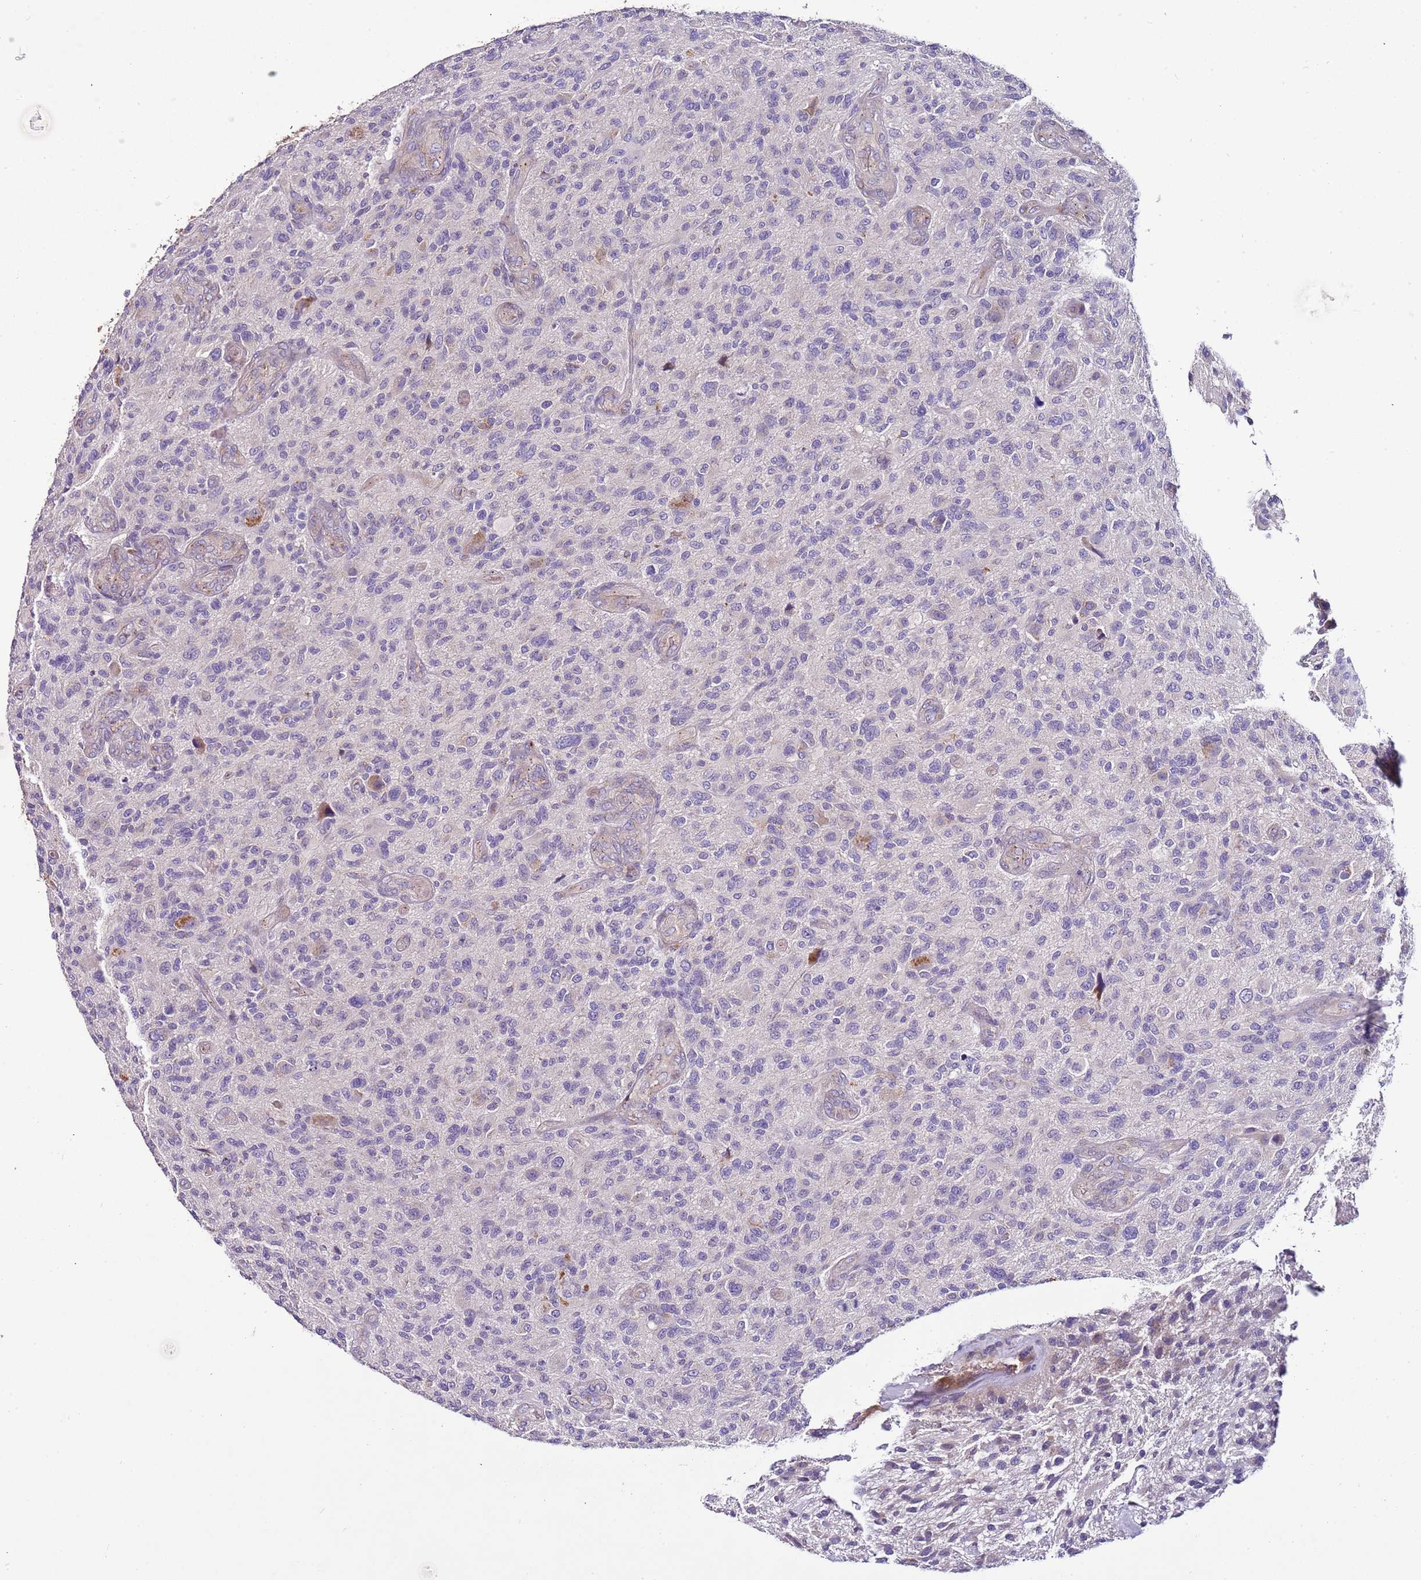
{"staining": {"intensity": "negative", "quantity": "none", "location": "none"}, "tissue": "glioma", "cell_type": "Tumor cells", "image_type": "cancer", "snomed": [{"axis": "morphology", "description": "Glioma, malignant, High grade"}, {"axis": "topography", "description": "Brain"}], "caption": "DAB immunohistochemical staining of human glioma displays no significant staining in tumor cells.", "gene": "FAM20A", "patient": {"sex": "male", "age": 47}}